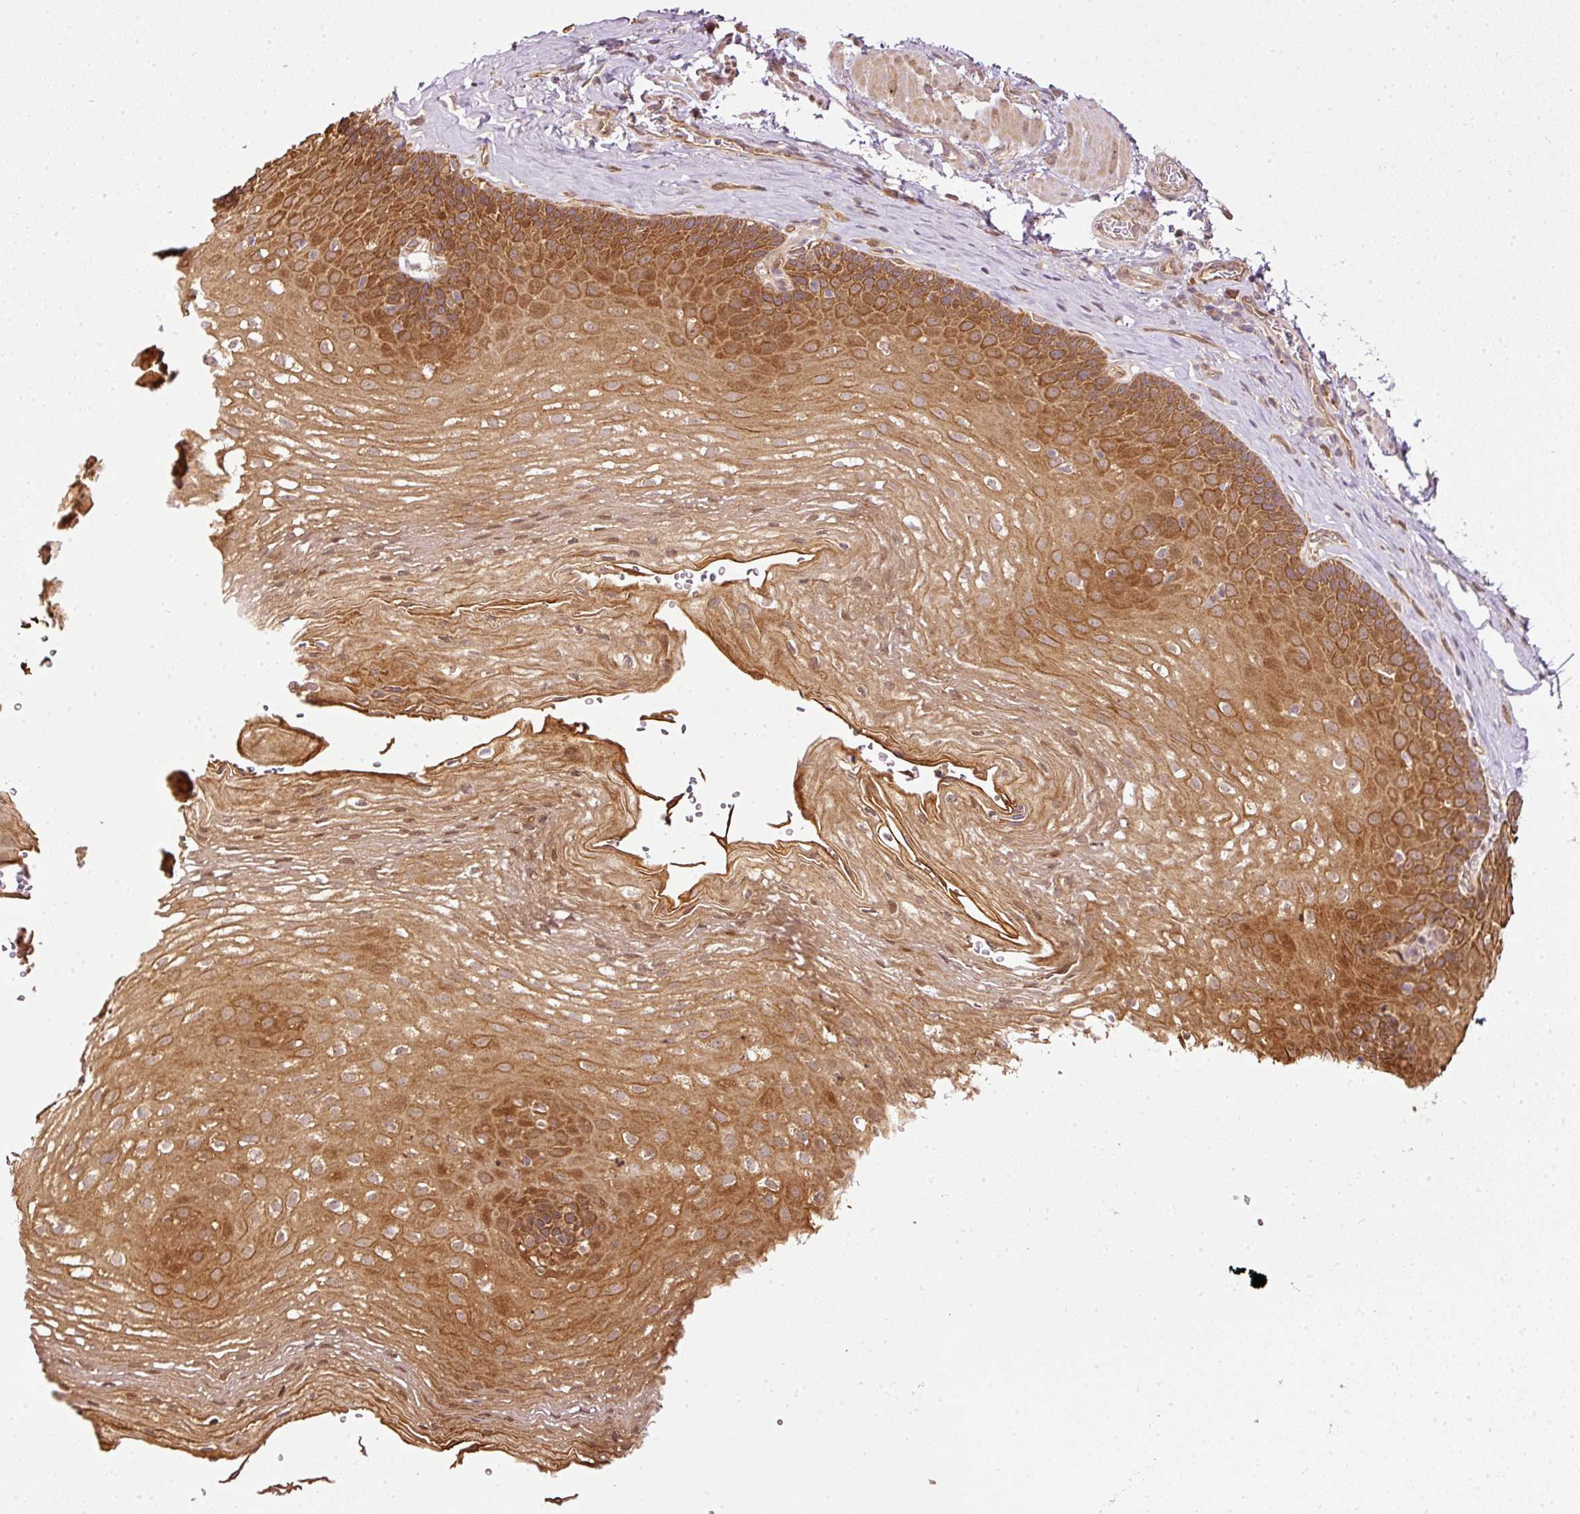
{"staining": {"intensity": "strong", "quantity": ">75%", "location": "cytoplasmic/membranous"}, "tissue": "esophagus", "cell_type": "Squamous epithelial cells", "image_type": "normal", "snomed": [{"axis": "morphology", "description": "Normal tissue, NOS"}, {"axis": "topography", "description": "Esophagus"}], "caption": "The immunohistochemical stain highlights strong cytoplasmic/membranous positivity in squamous epithelial cells of unremarkable esophagus. Using DAB (3,3'-diaminobenzidine) (brown) and hematoxylin (blue) stains, captured at high magnification using brightfield microscopy.", "gene": "MIF4GD", "patient": {"sex": "female", "age": 66}}